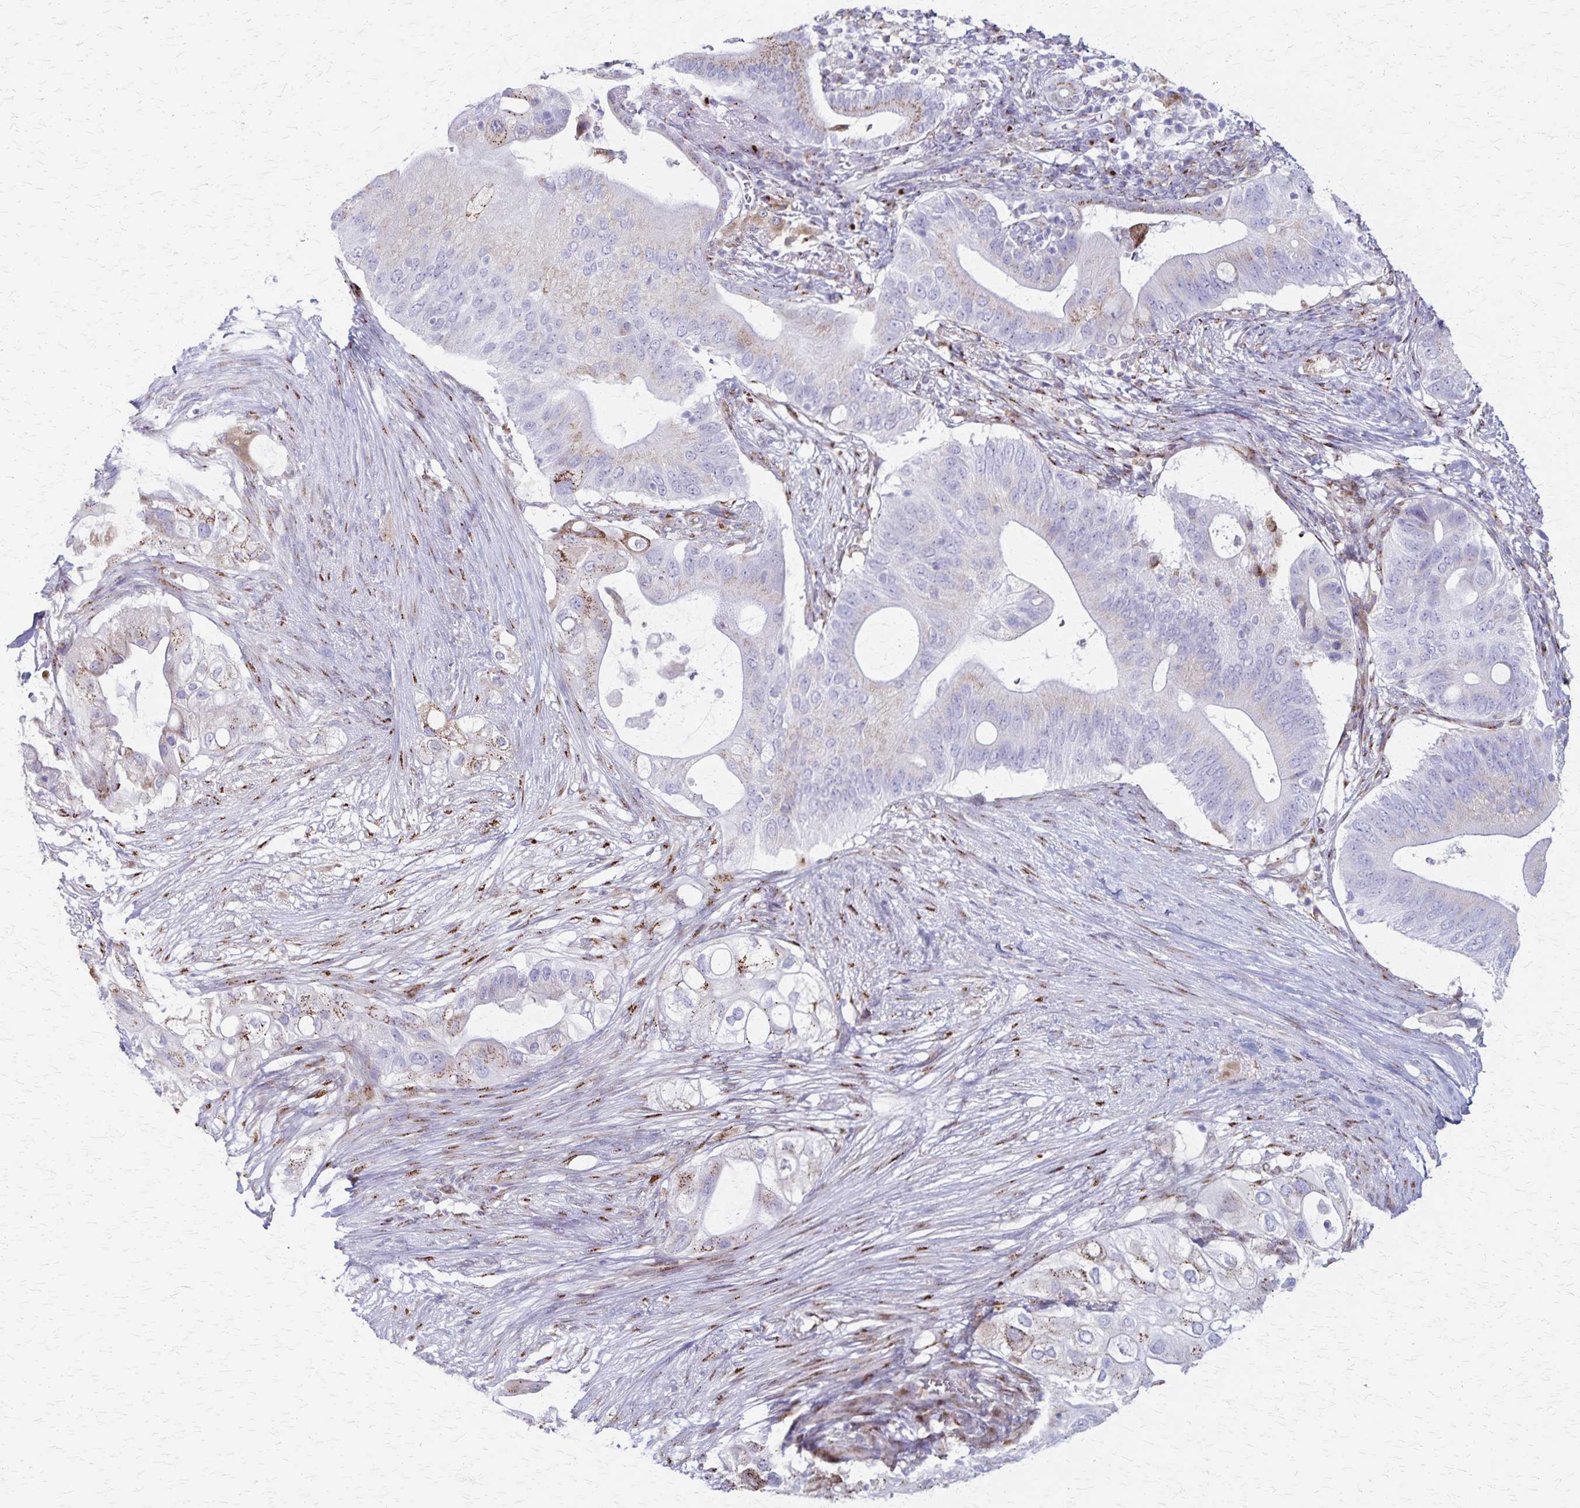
{"staining": {"intensity": "negative", "quantity": "none", "location": "none"}, "tissue": "pancreatic cancer", "cell_type": "Tumor cells", "image_type": "cancer", "snomed": [{"axis": "morphology", "description": "Adenocarcinoma, NOS"}, {"axis": "topography", "description": "Pancreas"}], "caption": "DAB (3,3'-diaminobenzidine) immunohistochemical staining of human pancreatic adenocarcinoma demonstrates no significant staining in tumor cells.", "gene": "MCFD2", "patient": {"sex": "female", "age": 72}}